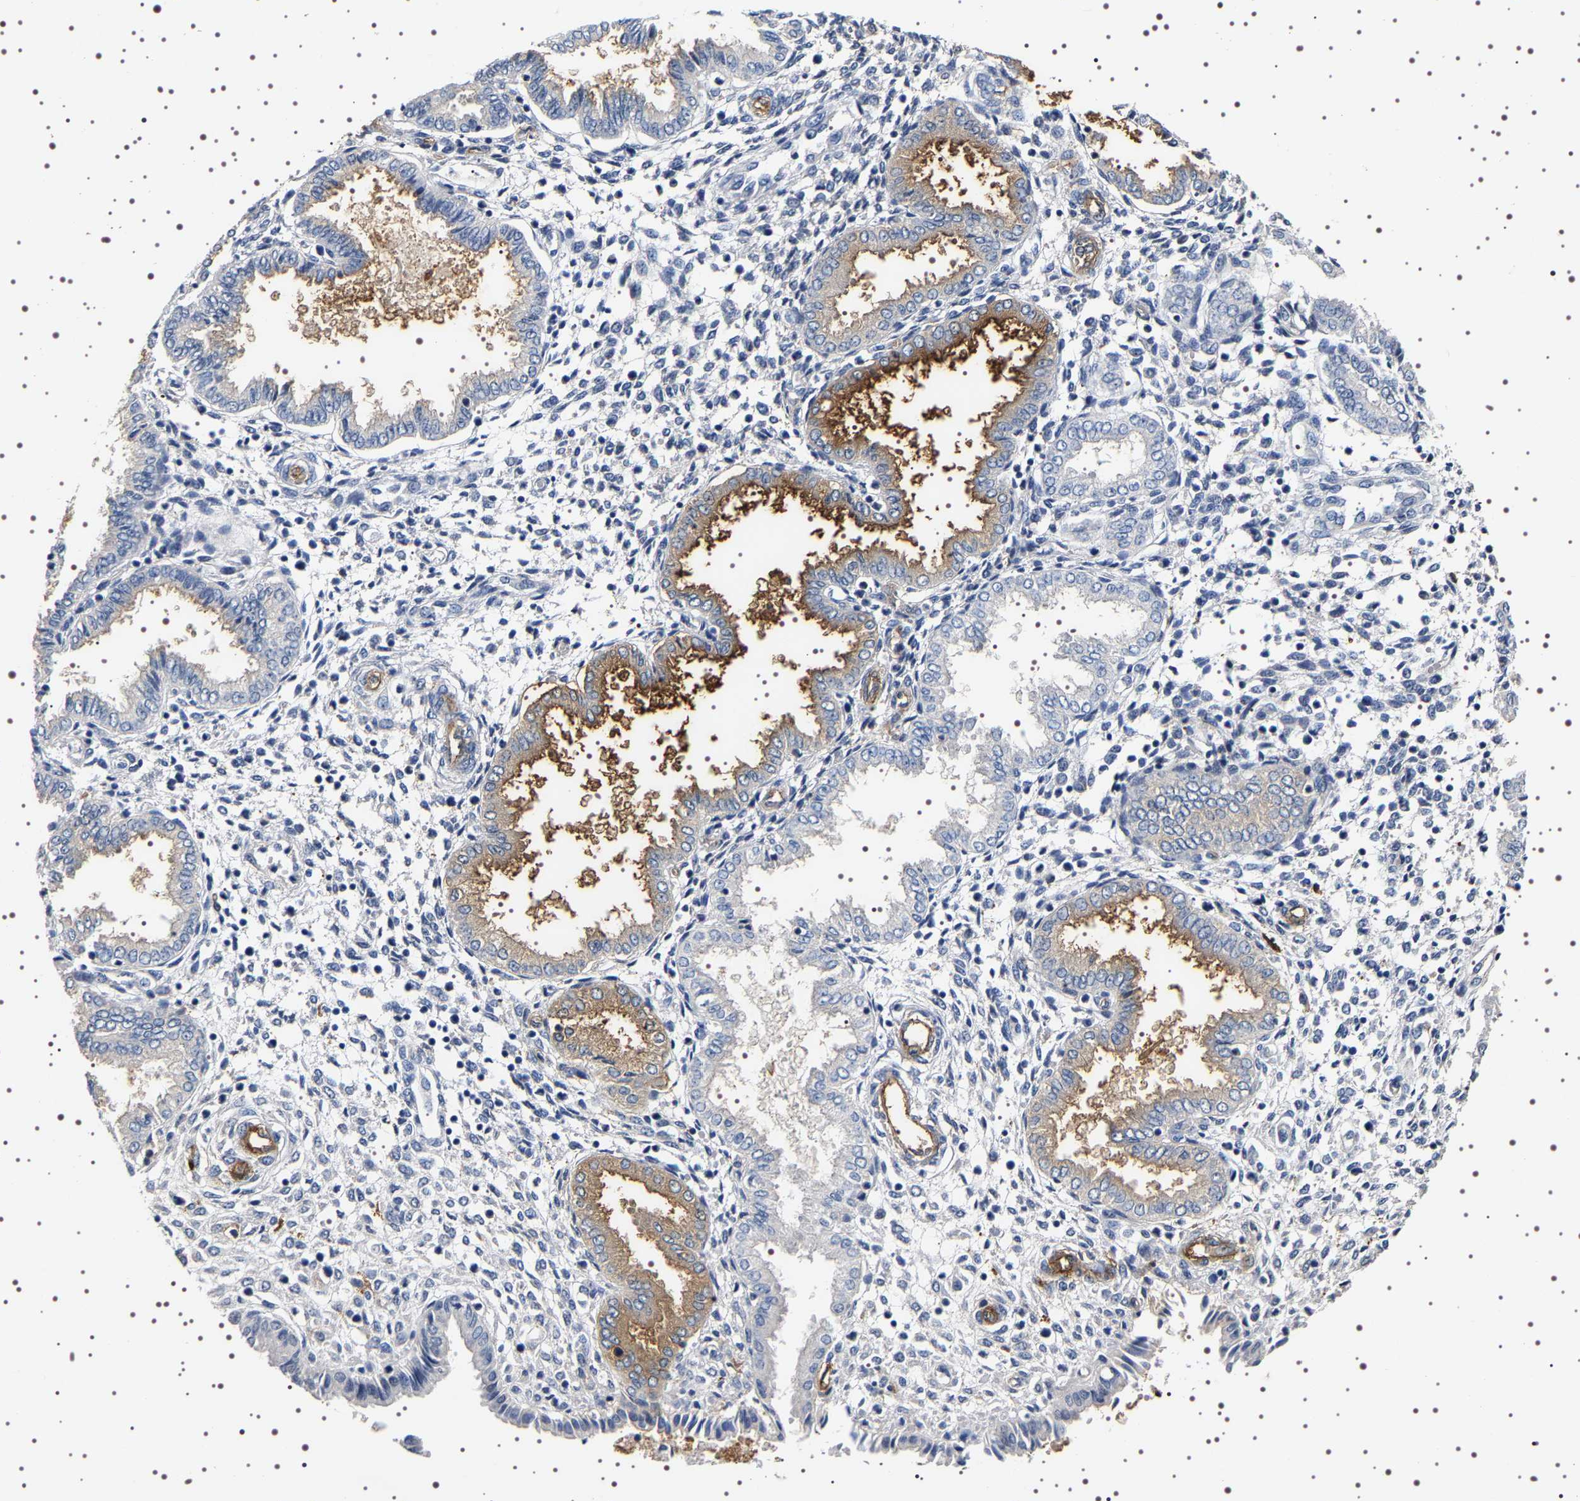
{"staining": {"intensity": "negative", "quantity": "none", "location": "none"}, "tissue": "endometrium", "cell_type": "Cells in endometrial stroma", "image_type": "normal", "snomed": [{"axis": "morphology", "description": "Normal tissue, NOS"}, {"axis": "topography", "description": "Endometrium"}], "caption": "An immunohistochemistry (IHC) histopathology image of benign endometrium is shown. There is no staining in cells in endometrial stroma of endometrium.", "gene": "ALPL", "patient": {"sex": "female", "age": 33}}